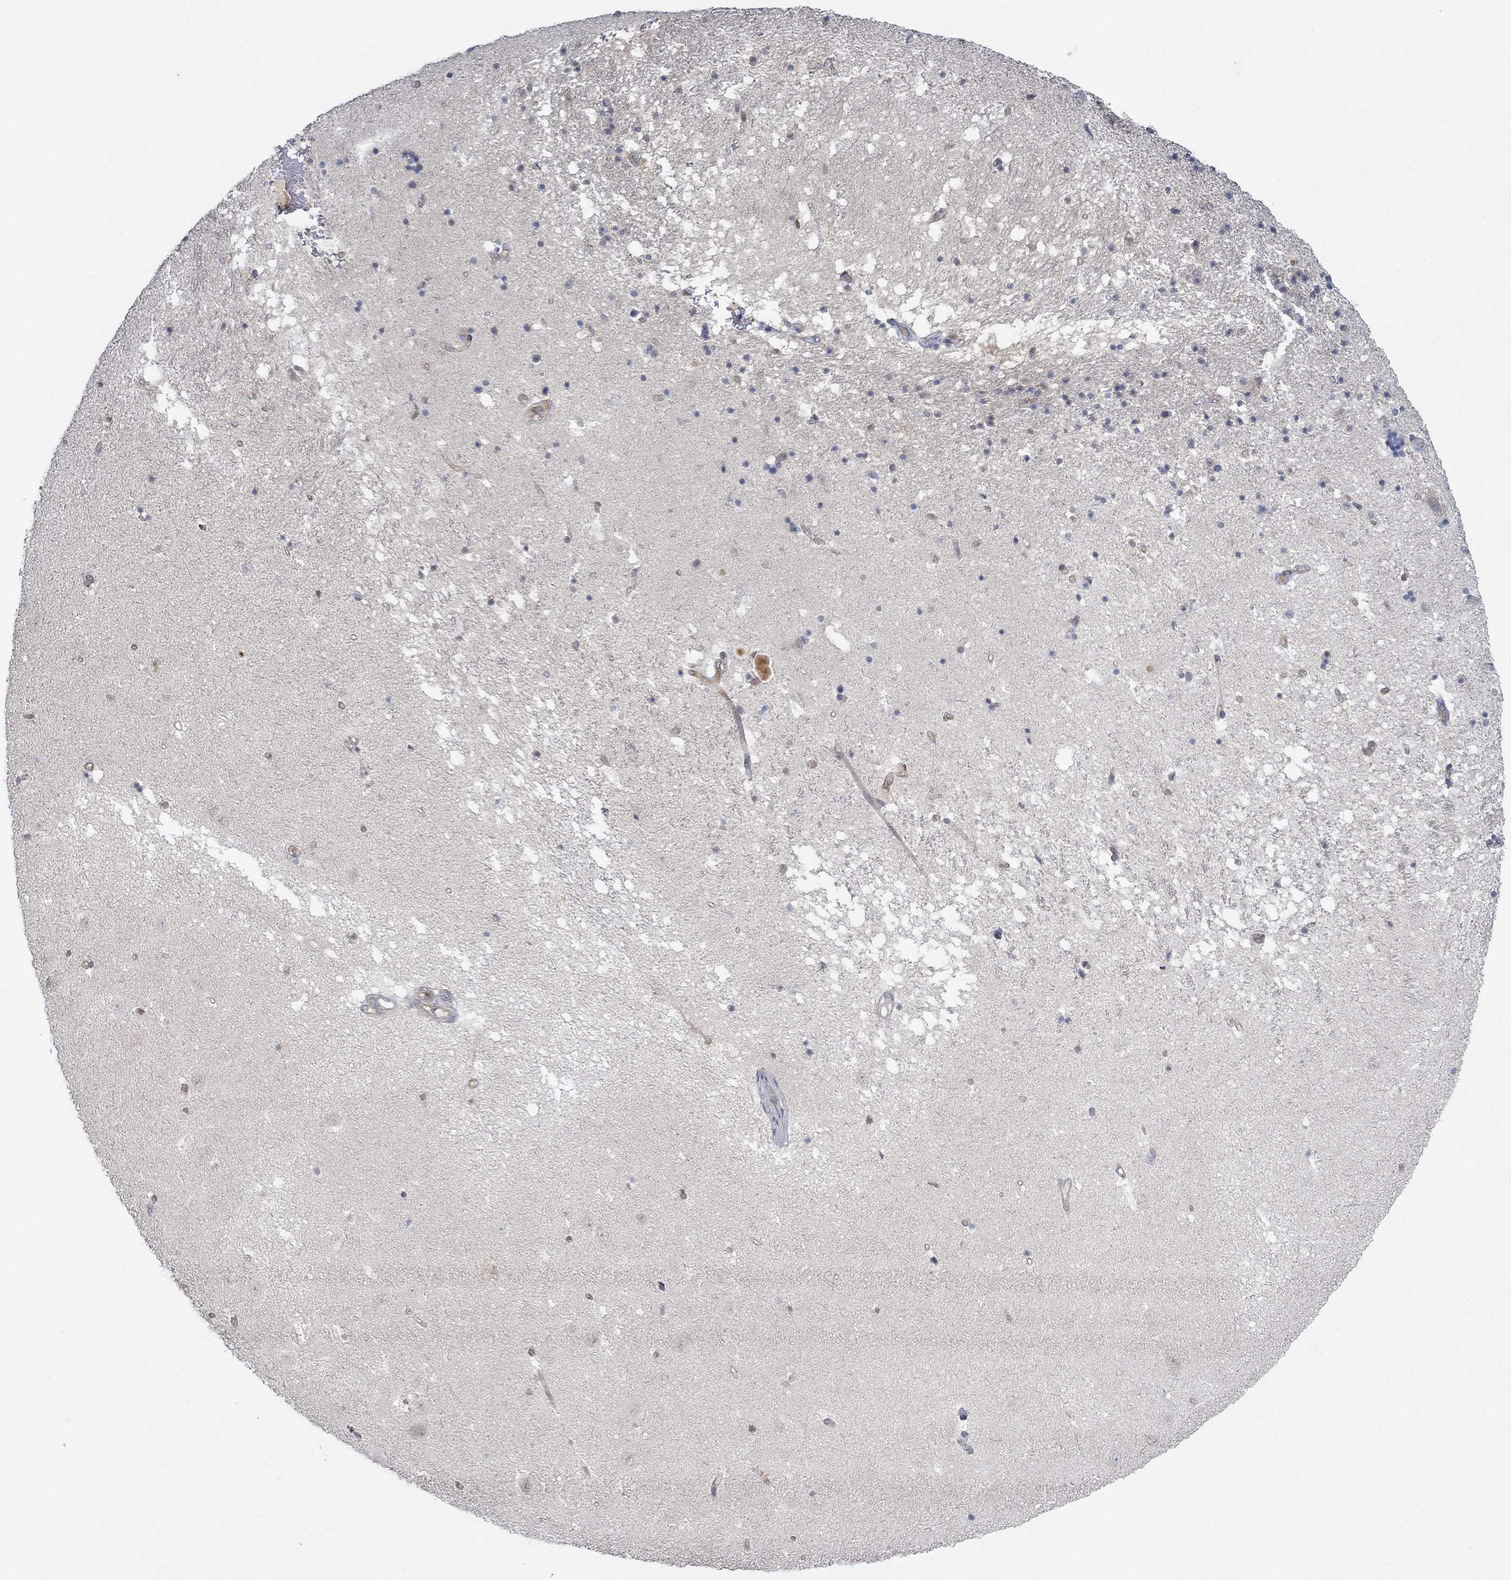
{"staining": {"intensity": "negative", "quantity": "none", "location": "none"}, "tissue": "hippocampus", "cell_type": "Glial cells", "image_type": "normal", "snomed": [{"axis": "morphology", "description": "Normal tissue, NOS"}, {"axis": "topography", "description": "Hippocampus"}], "caption": "A high-resolution image shows IHC staining of unremarkable hippocampus, which demonstrates no significant expression in glial cells.", "gene": "MTHFR", "patient": {"sex": "male", "age": 49}}